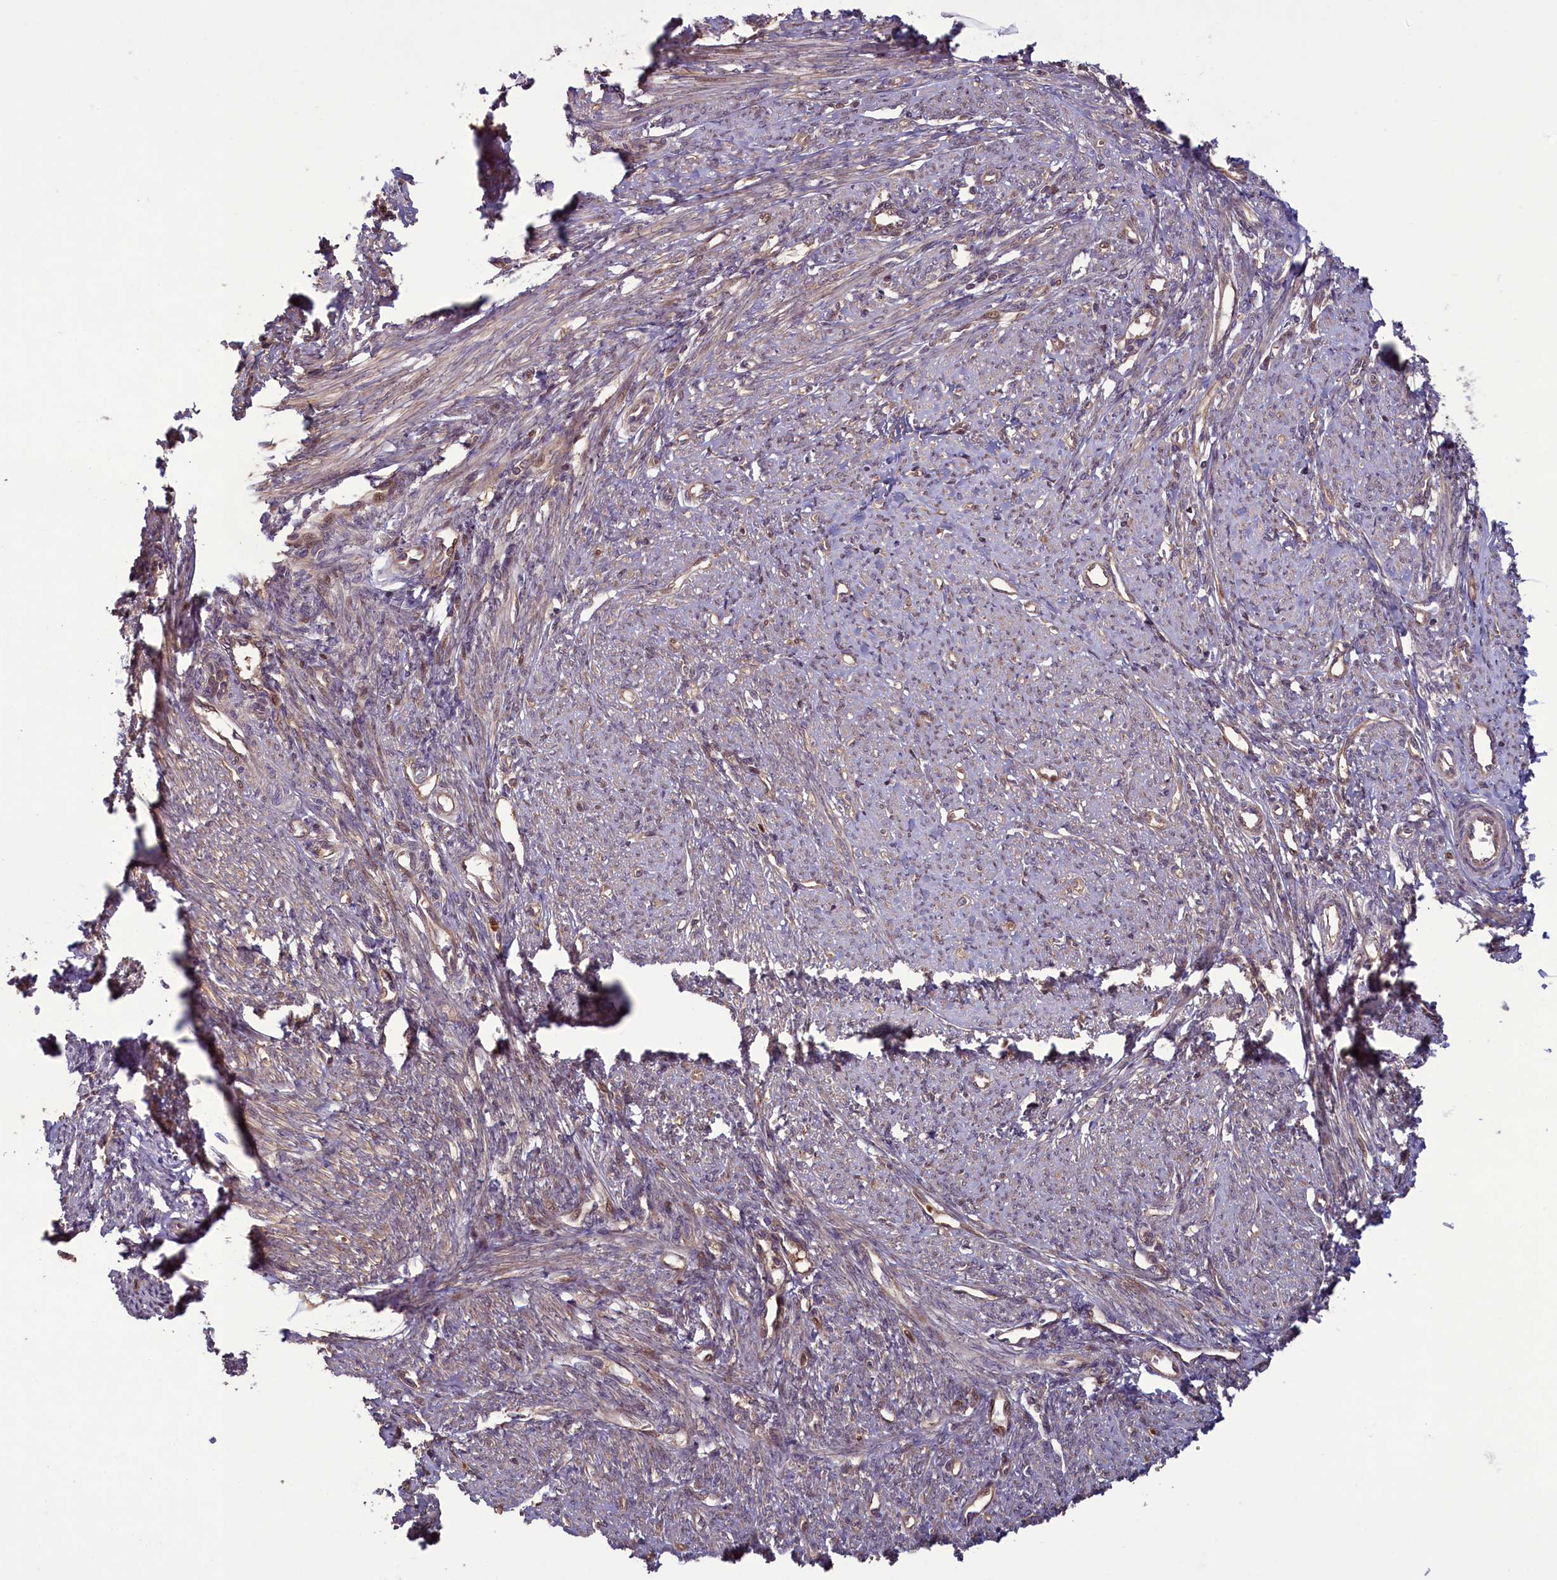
{"staining": {"intensity": "moderate", "quantity": "25%-75%", "location": "cytoplasmic/membranous"}, "tissue": "smooth muscle", "cell_type": "Smooth muscle cells", "image_type": "normal", "snomed": [{"axis": "morphology", "description": "Normal tissue, NOS"}, {"axis": "topography", "description": "Smooth muscle"}, {"axis": "topography", "description": "Uterus"}], "caption": "A brown stain labels moderate cytoplasmic/membranous positivity of a protein in smooth muscle cells of normal smooth muscle. The staining was performed using DAB (3,3'-diaminobenzidine) to visualize the protein expression in brown, while the nuclei were stained in blue with hematoxylin (Magnification: 20x).", "gene": "CIAO2B", "patient": {"sex": "female", "age": 59}}